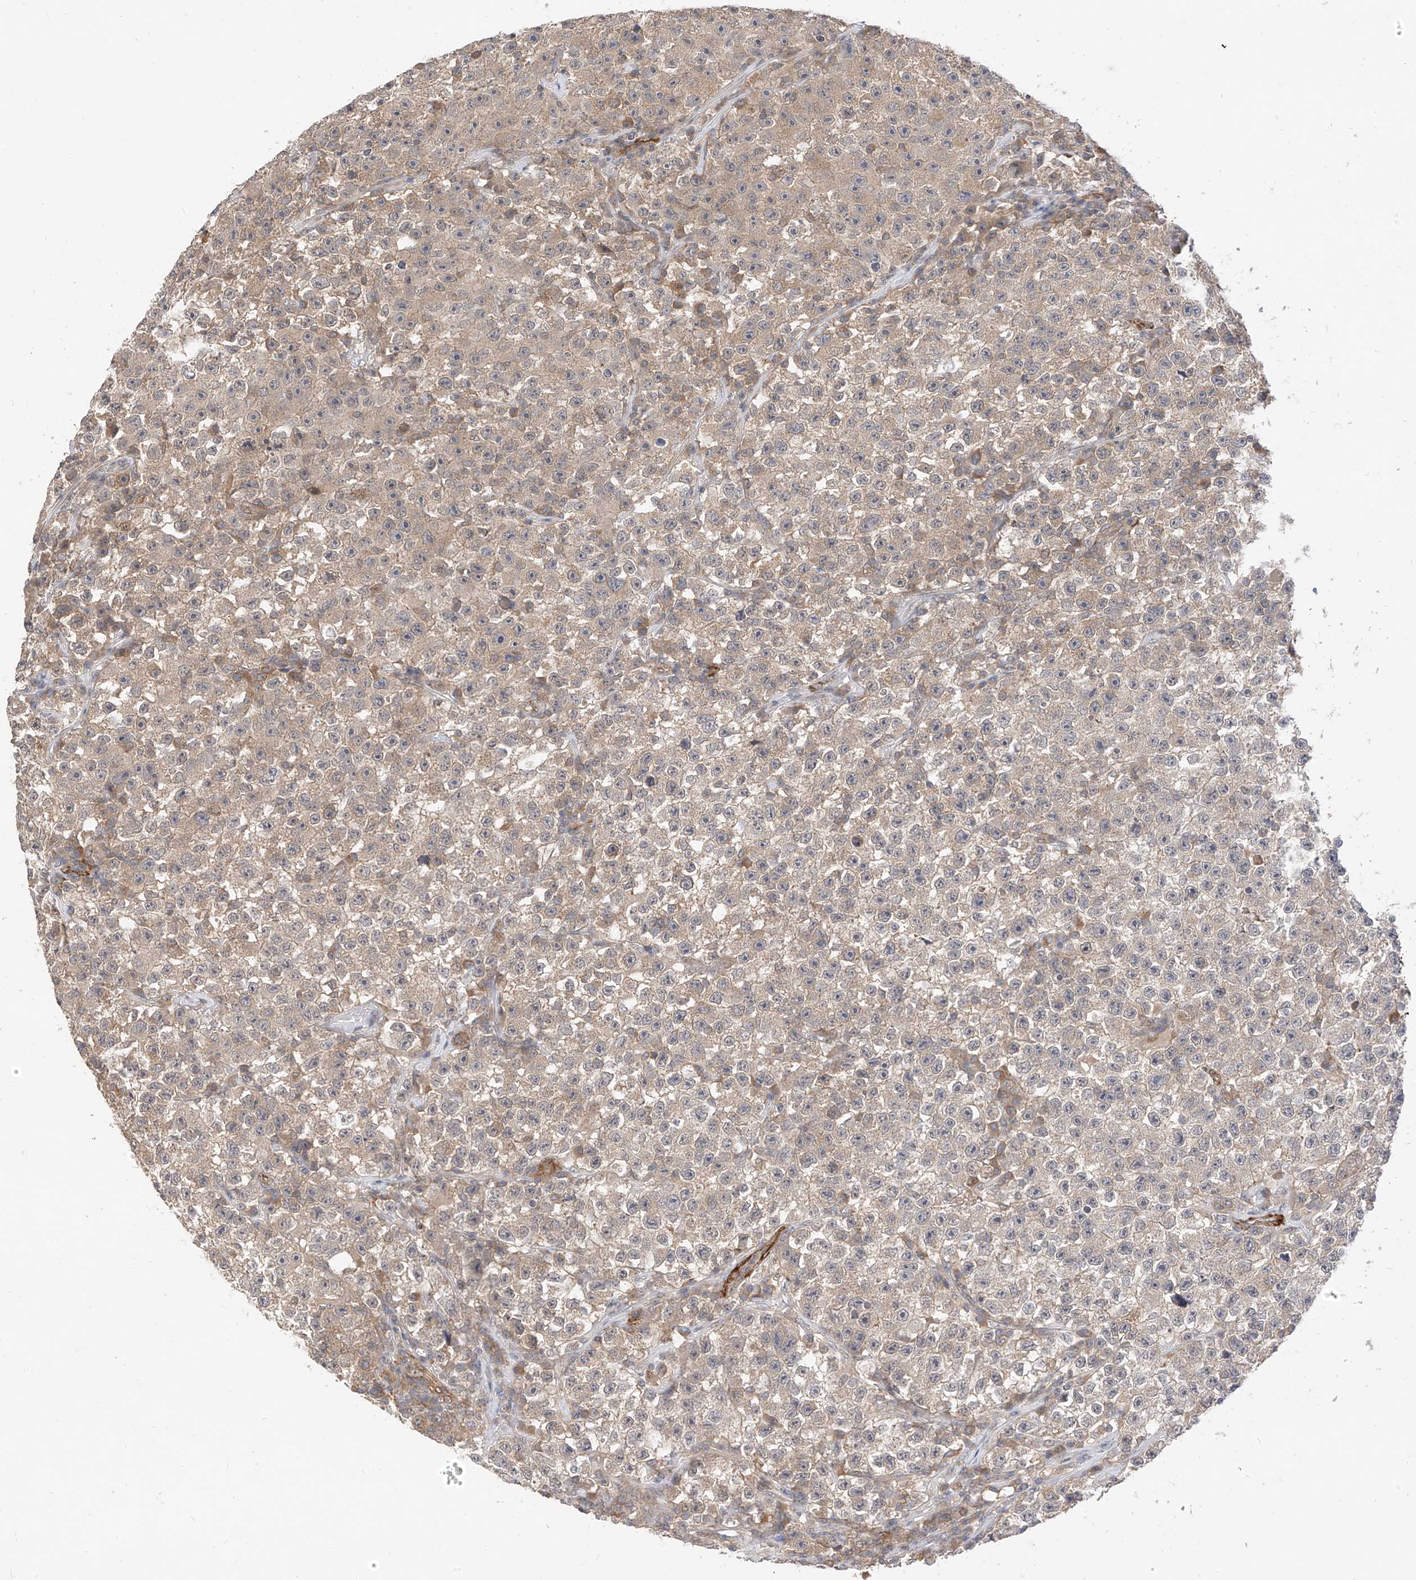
{"staining": {"intensity": "weak", "quantity": "<25%", "location": "cytoplasmic/membranous"}, "tissue": "testis cancer", "cell_type": "Tumor cells", "image_type": "cancer", "snomed": [{"axis": "morphology", "description": "Seminoma, NOS"}, {"axis": "topography", "description": "Testis"}], "caption": "This is an IHC photomicrograph of testis cancer. There is no positivity in tumor cells.", "gene": "MRTFA", "patient": {"sex": "male", "age": 22}}